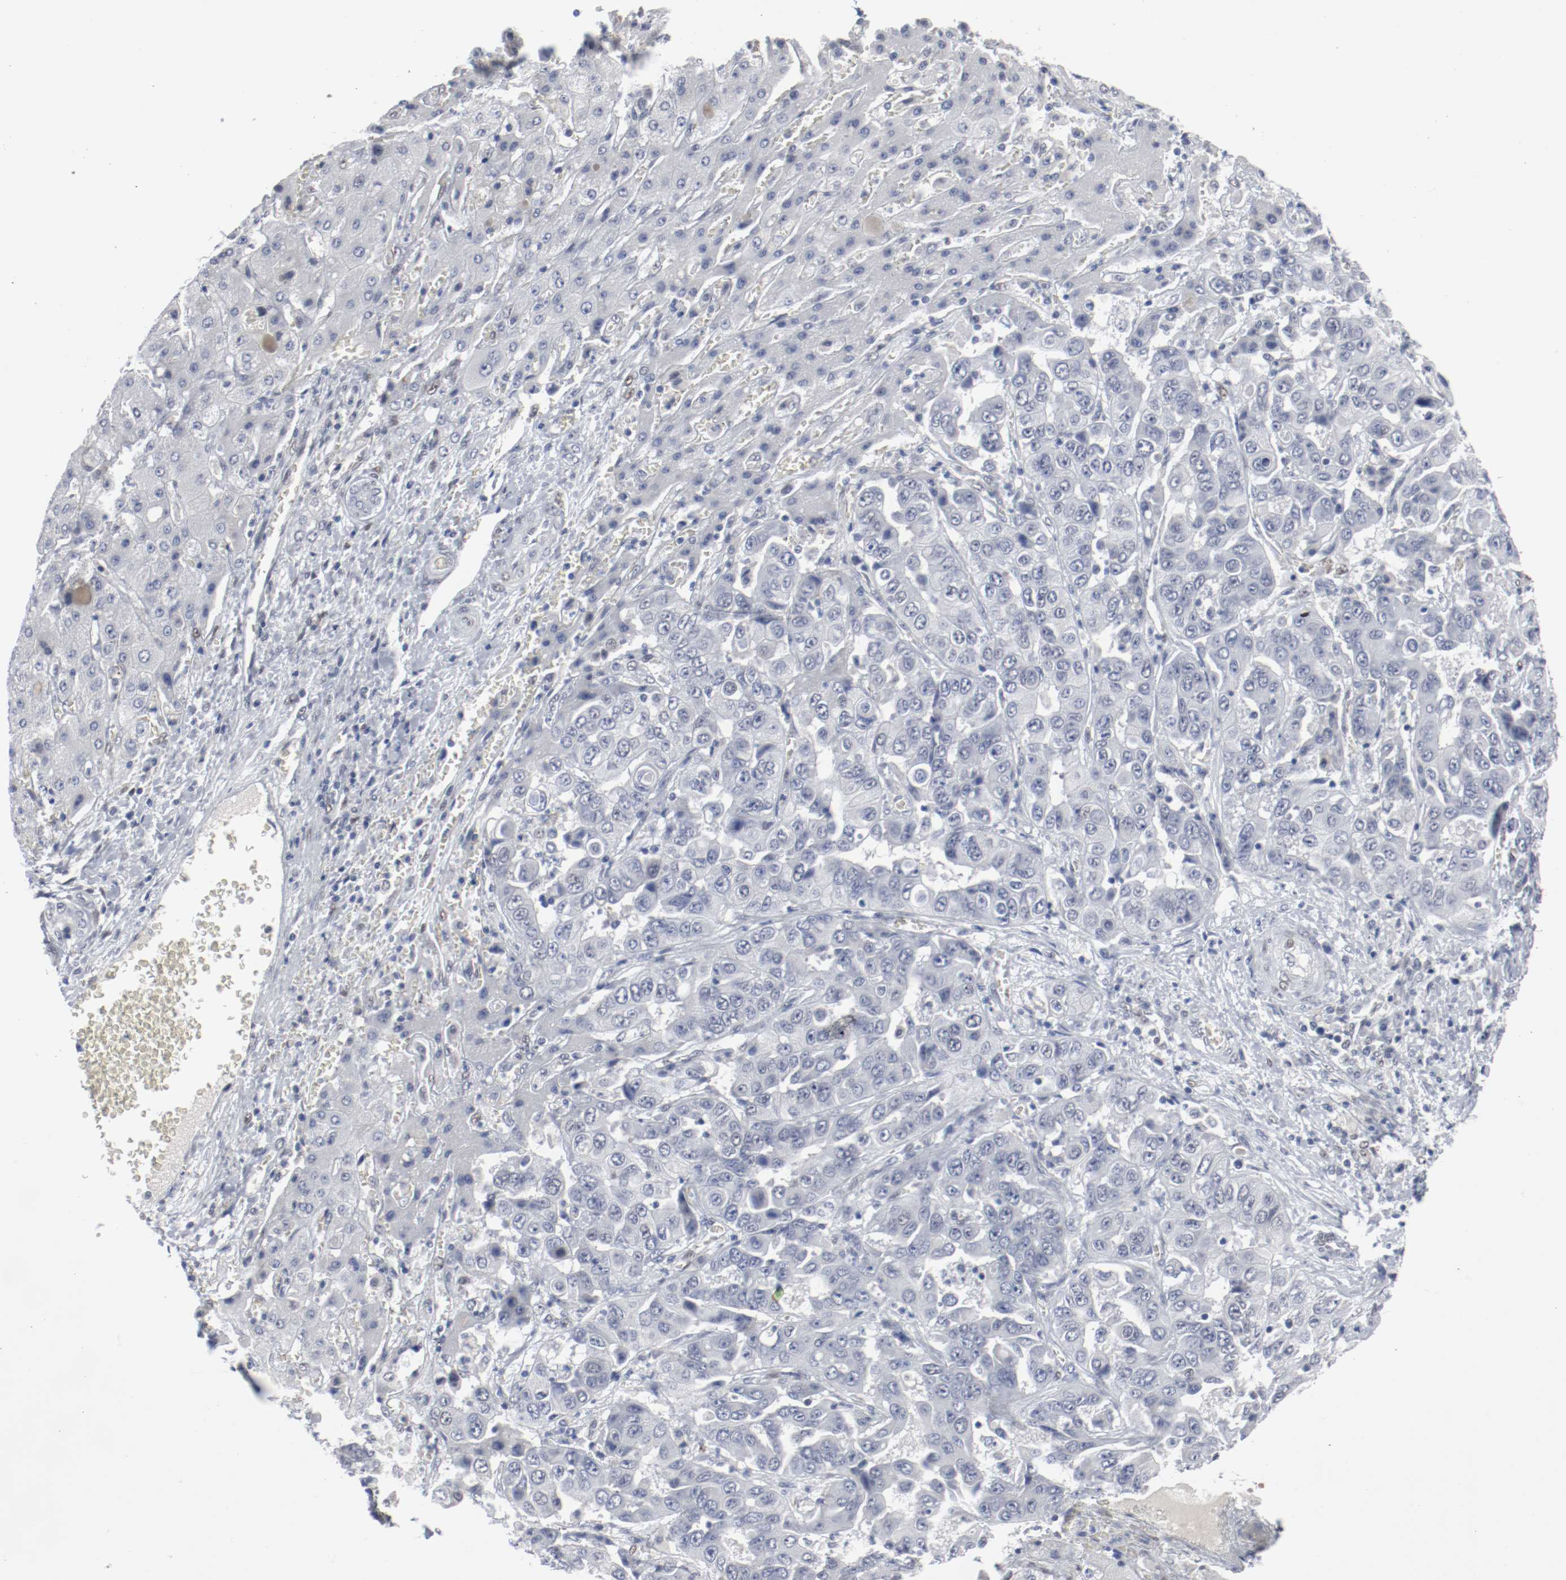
{"staining": {"intensity": "negative", "quantity": "none", "location": "none"}, "tissue": "liver cancer", "cell_type": "Tumor cells", "image_type": "cancer", "snomed": [{"axis": "morphology", "description": "Cholangiocarcinoma"}, {"axis": "topography", "description": "Liver"}], "caption": "Immunohistochemistry of human cholangiocarcinoma (liver) displays no positivity in tumor cells. Nuclei are stained in blue.", "gene": "ATF7", "patient": {"sex": "female", "age": 52}}